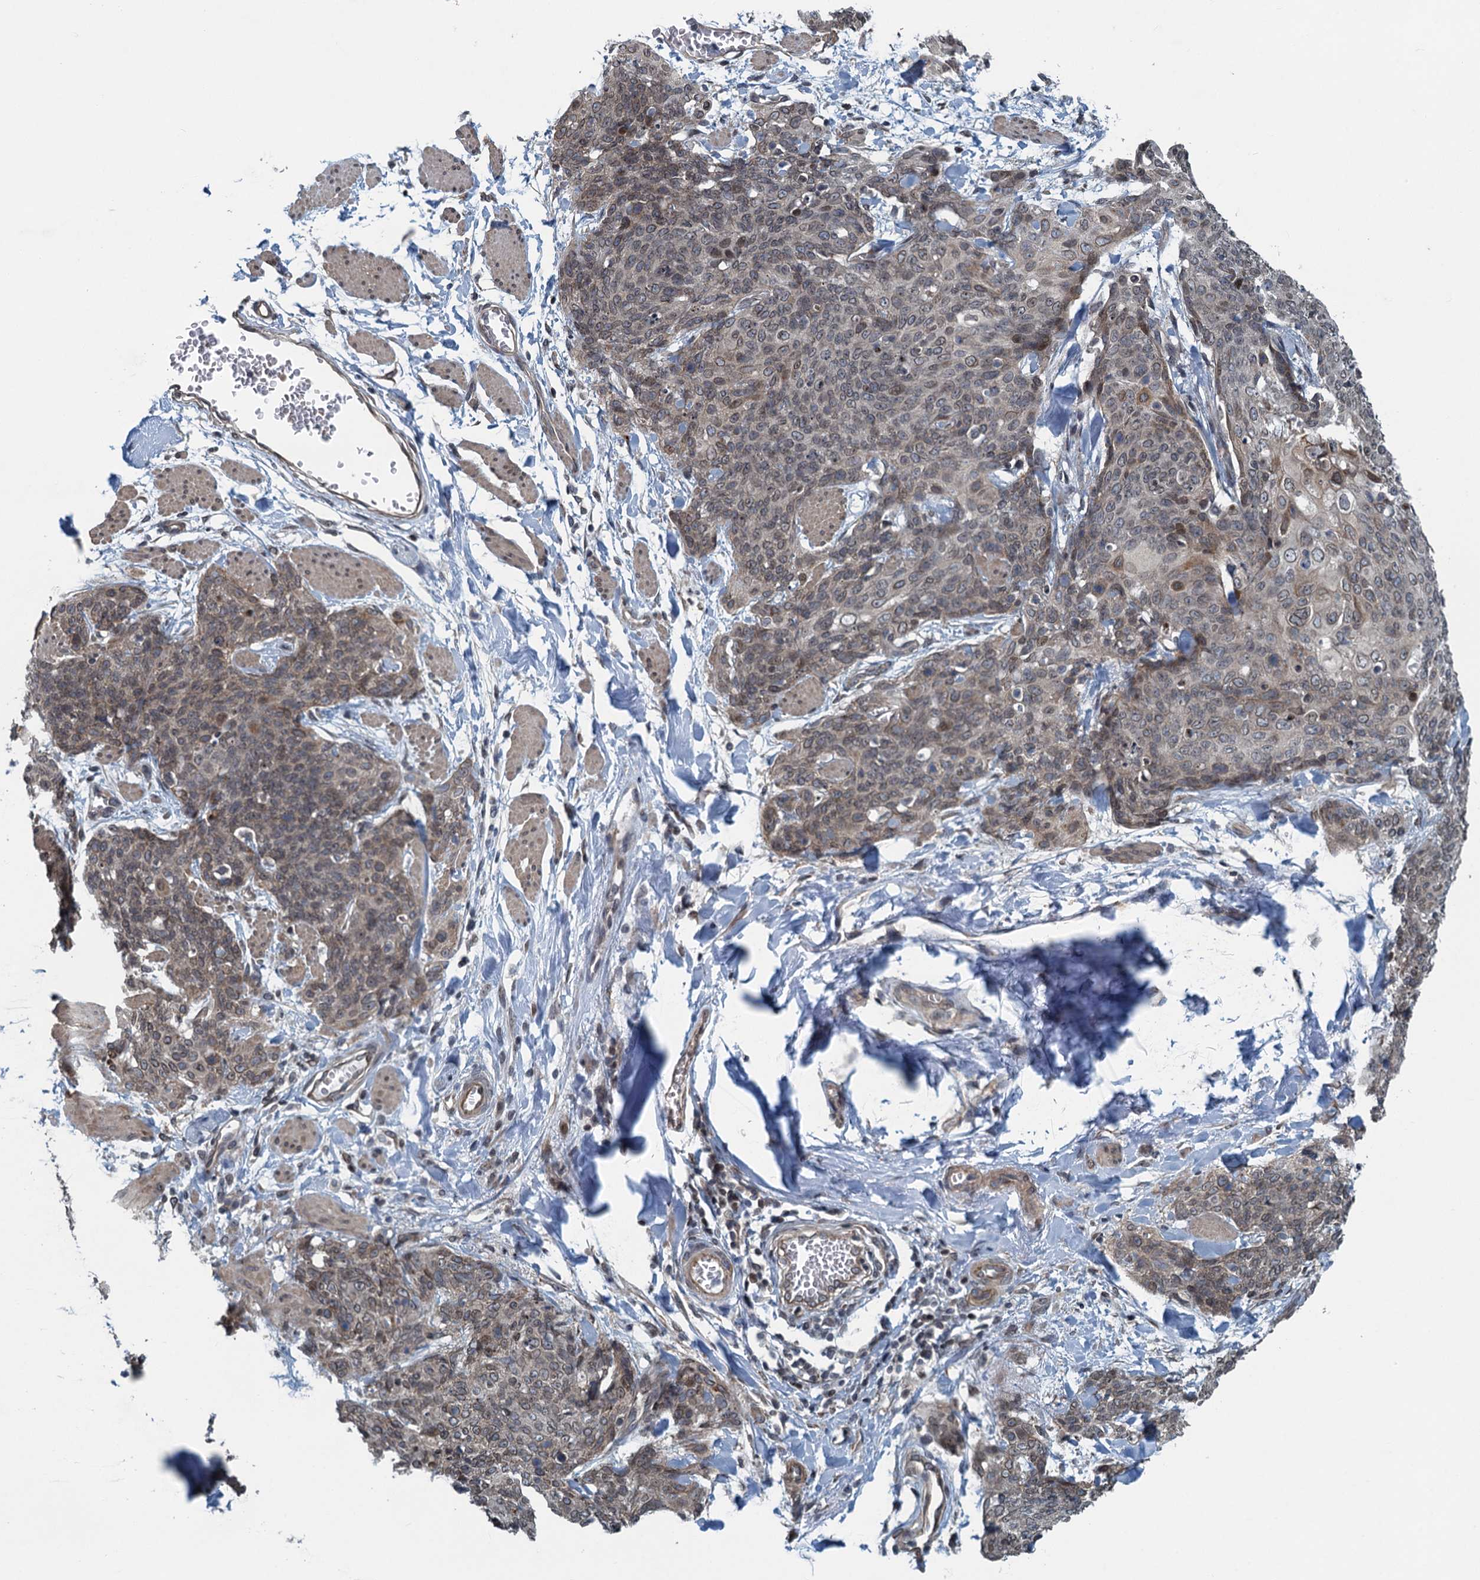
{"staining": {"intensity": "weak", "quantity": ">75%", "location": "cytoplasmic/membranous,nuclear"}, "tissue": "skin cancer", "cell_type": "Tumor cells", "image_type": "cancer", "snomed": [{"axis": "morphology", "description": "Squamous cell carcinoma, NOS"}, {"axis": "topography", "description": "Skin"}, {"axis": "topography", "description": "Vulva"}], "caption": "An IHC micrograph of neoplastic tissue is shown. Protein staining in brown highlights weak cytoplasmic/membranous and nuclear positivity in squamous cell carcinoma (skin) within tumor cells. (Brightfield microscopy of DAB IHC at high magnification).", "gene": "CCDC34", "patient": {"sex": "female", "age": 85}}